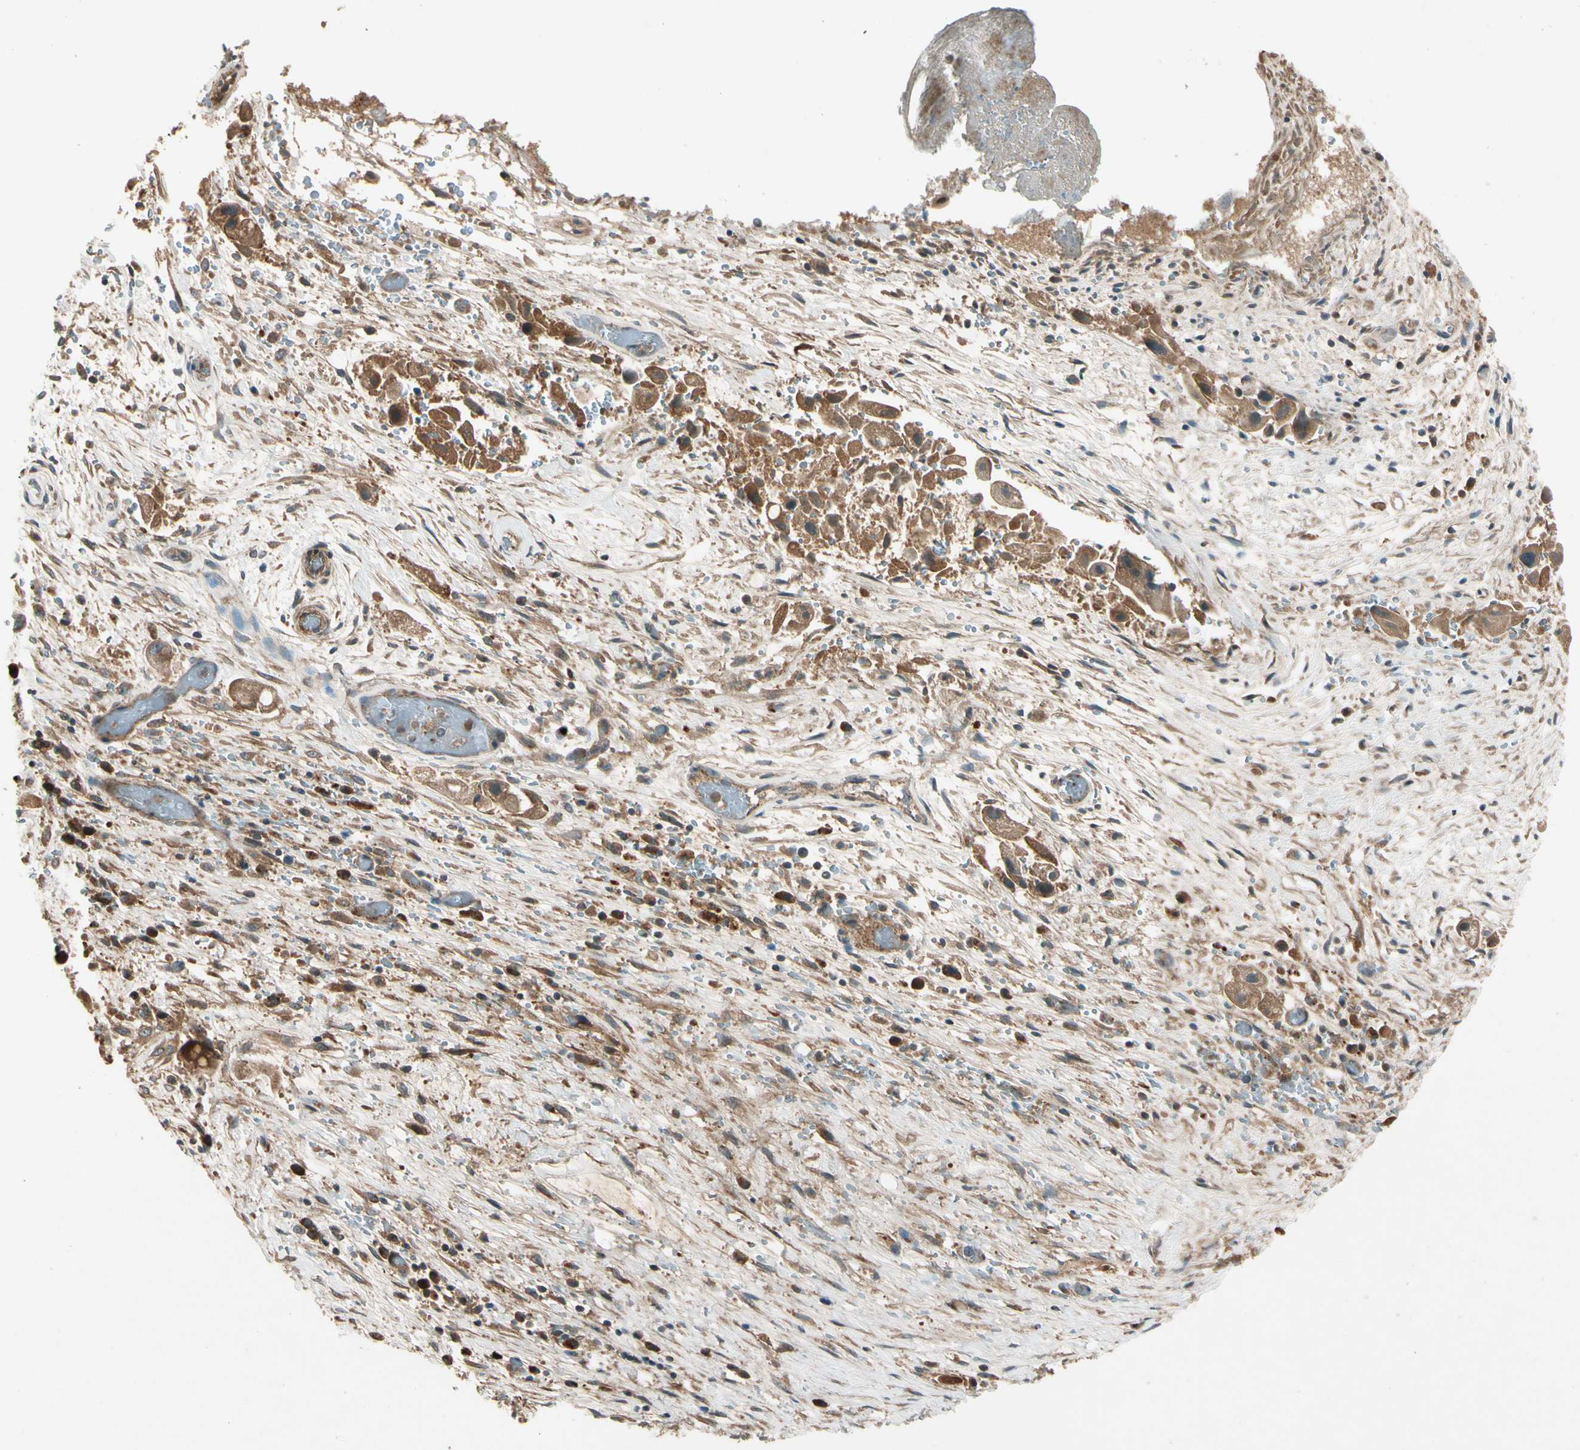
{"staining": {"intensity": "moderate", "quantity": ">75%", "location": "cytoplasmic/membranous"}, "tissue": "liver cancer", "cell_type": "Tumor cells", "image_type": "cancer", "snomed": [{"axis": "morphology", "description": "Normal tissue, NOS"}, {"axis": "morphology", "description": "Cholangiocarcinoma"}, {"axis": "topography", "description": "Liver"}, {"axis": "topography", "description": "Peripheral nerve tissue"}], "caption": "Protein staining of liver cancer tissue exhibits moderate cytoplasmic/membranous expression in about >75% of tumor cells.", "gene": "ACVR1C", "patient": {"sex": "male", "age": 50}}